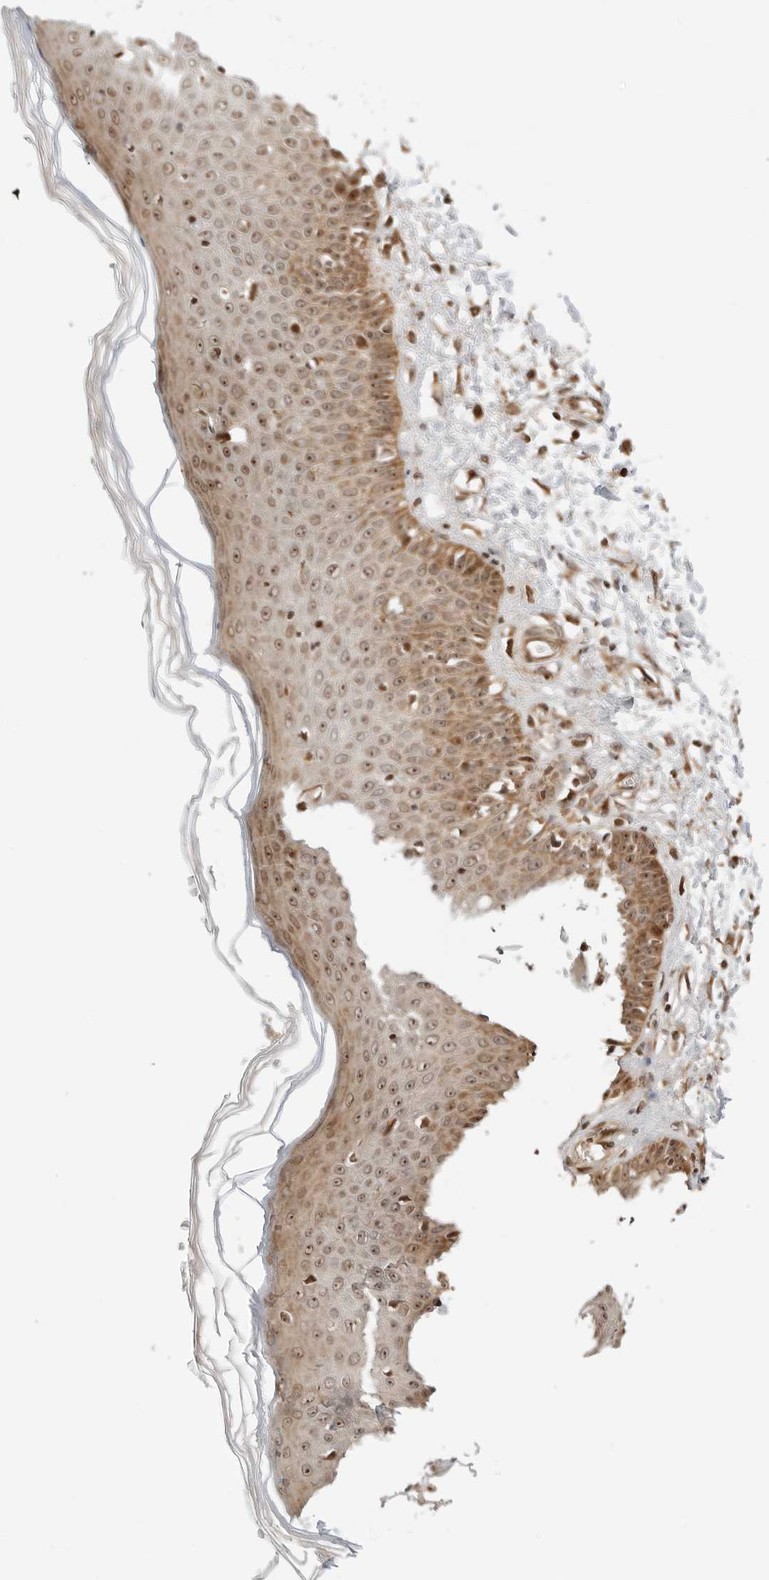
{"staining": {"intensity": "strong", "quantity": ">75%", "location": "cytoplasmic/membranous,nuclear"}, "tissue": "skin", "cell_type": "Fibroblasts", "image_type": "normal", "snomed": [{"axis": "morphology", "description": "Normal tissue, NOS"}, {"axis": "morphology", "description": "Inflammation, NOS"}, {"axis": "topography", "description": "Skin"}], "caption": "This micrograph displays IHC staining of normal human skin, with high strong cytoplasmic/membranous,nuclear expression in approximately >75% of fibroblasts.", "gene": "GEM", "patient": {"sex": "female", "age": 44}}